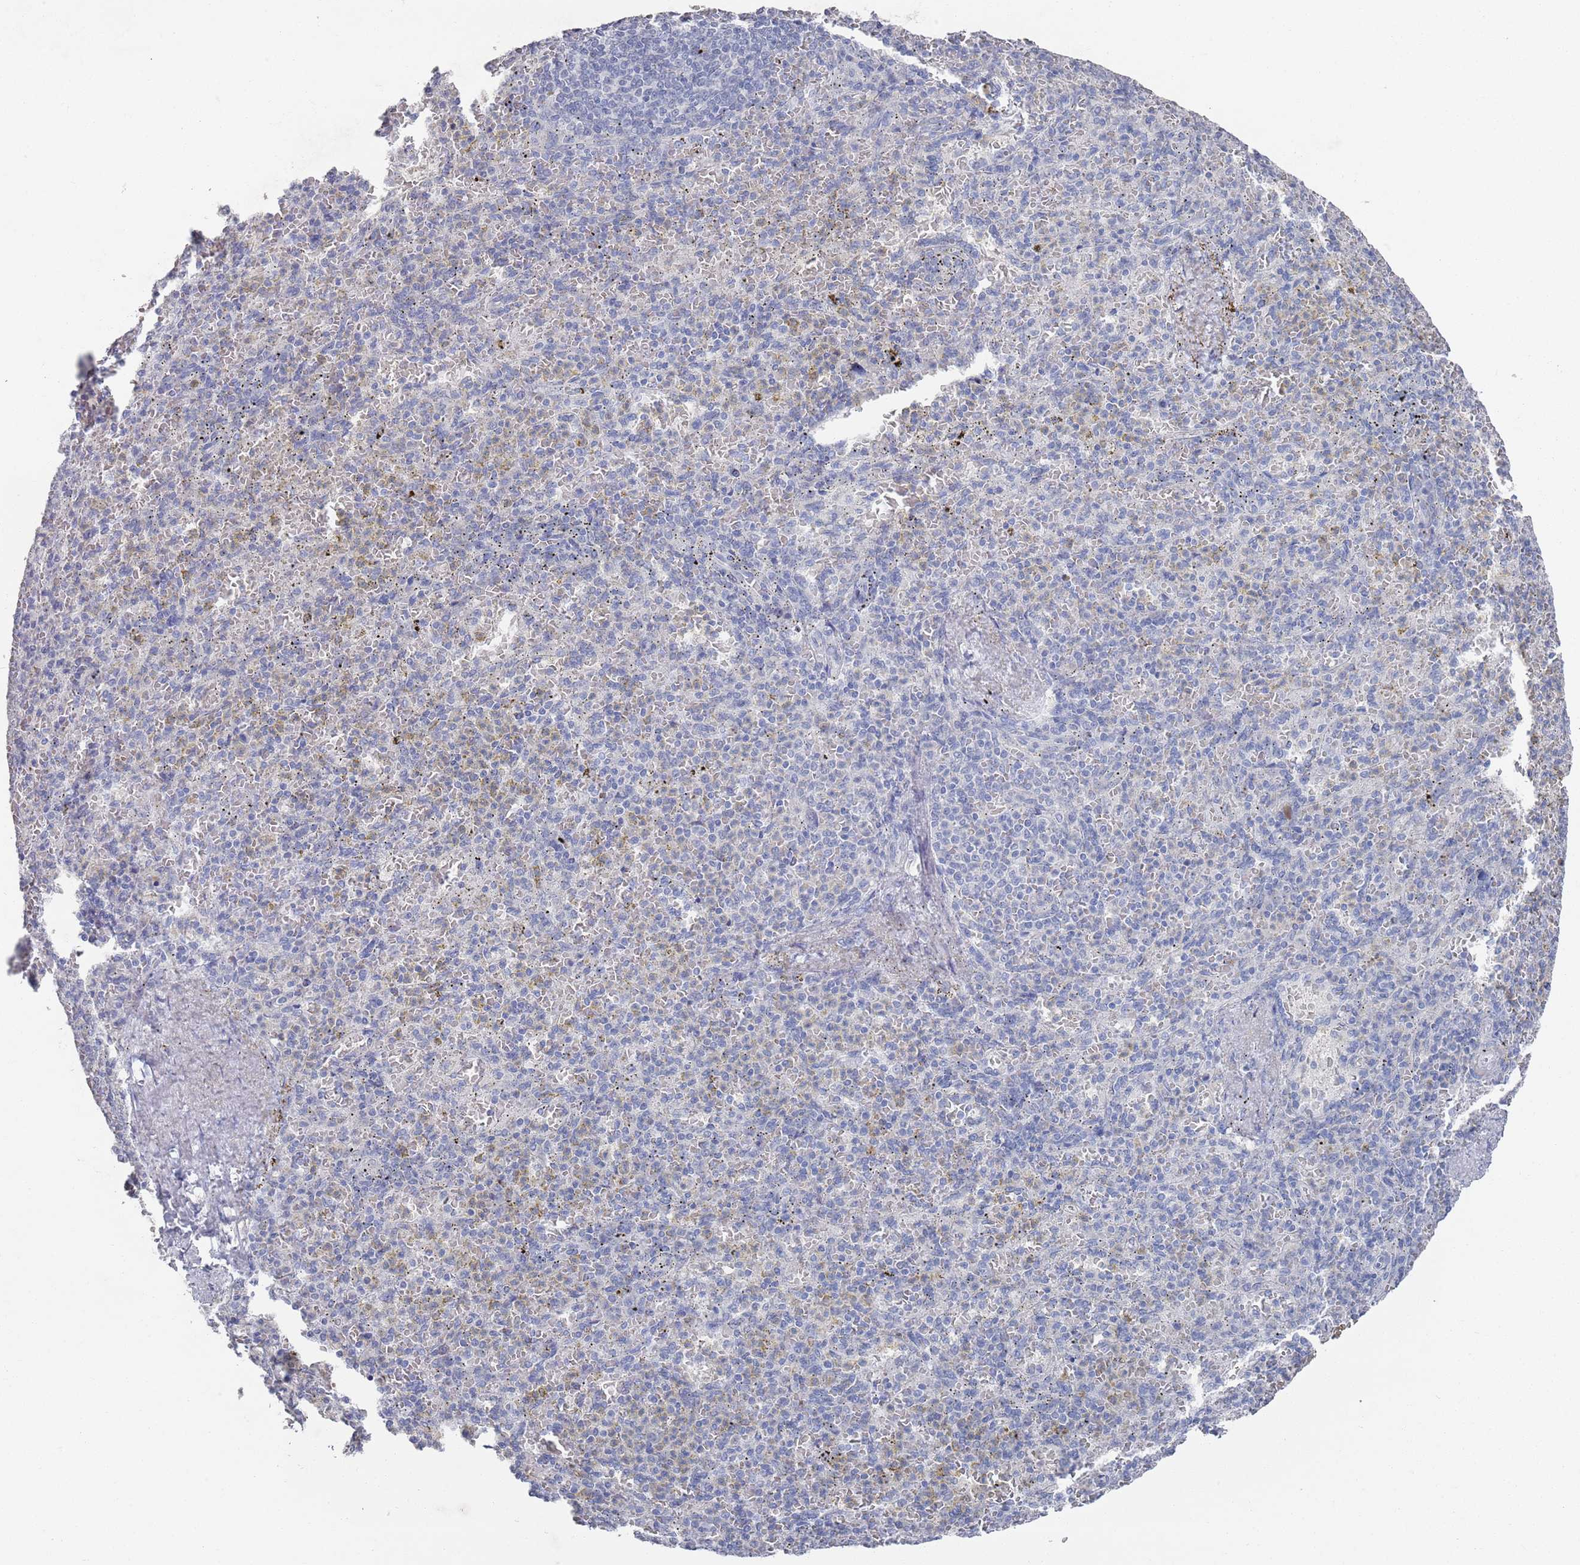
{"staining": {"intensity": "negative", "quantity": "none", "location": "none"}, "tissue": "spleen", "cell_type": "Cells in red pulp", "image_type": "normal", "snomed": [{"axis": "morphology", "description": "Normal tissue, NOS"}, {"axis": "topography", "description": "Spleen"}], "caption": "DAB immunohistochemical staining of benign human spleen shows no significant staining in cells in red pulp.", "gene": "PROM2", "patient": {"sex": "female", "age": 74}}